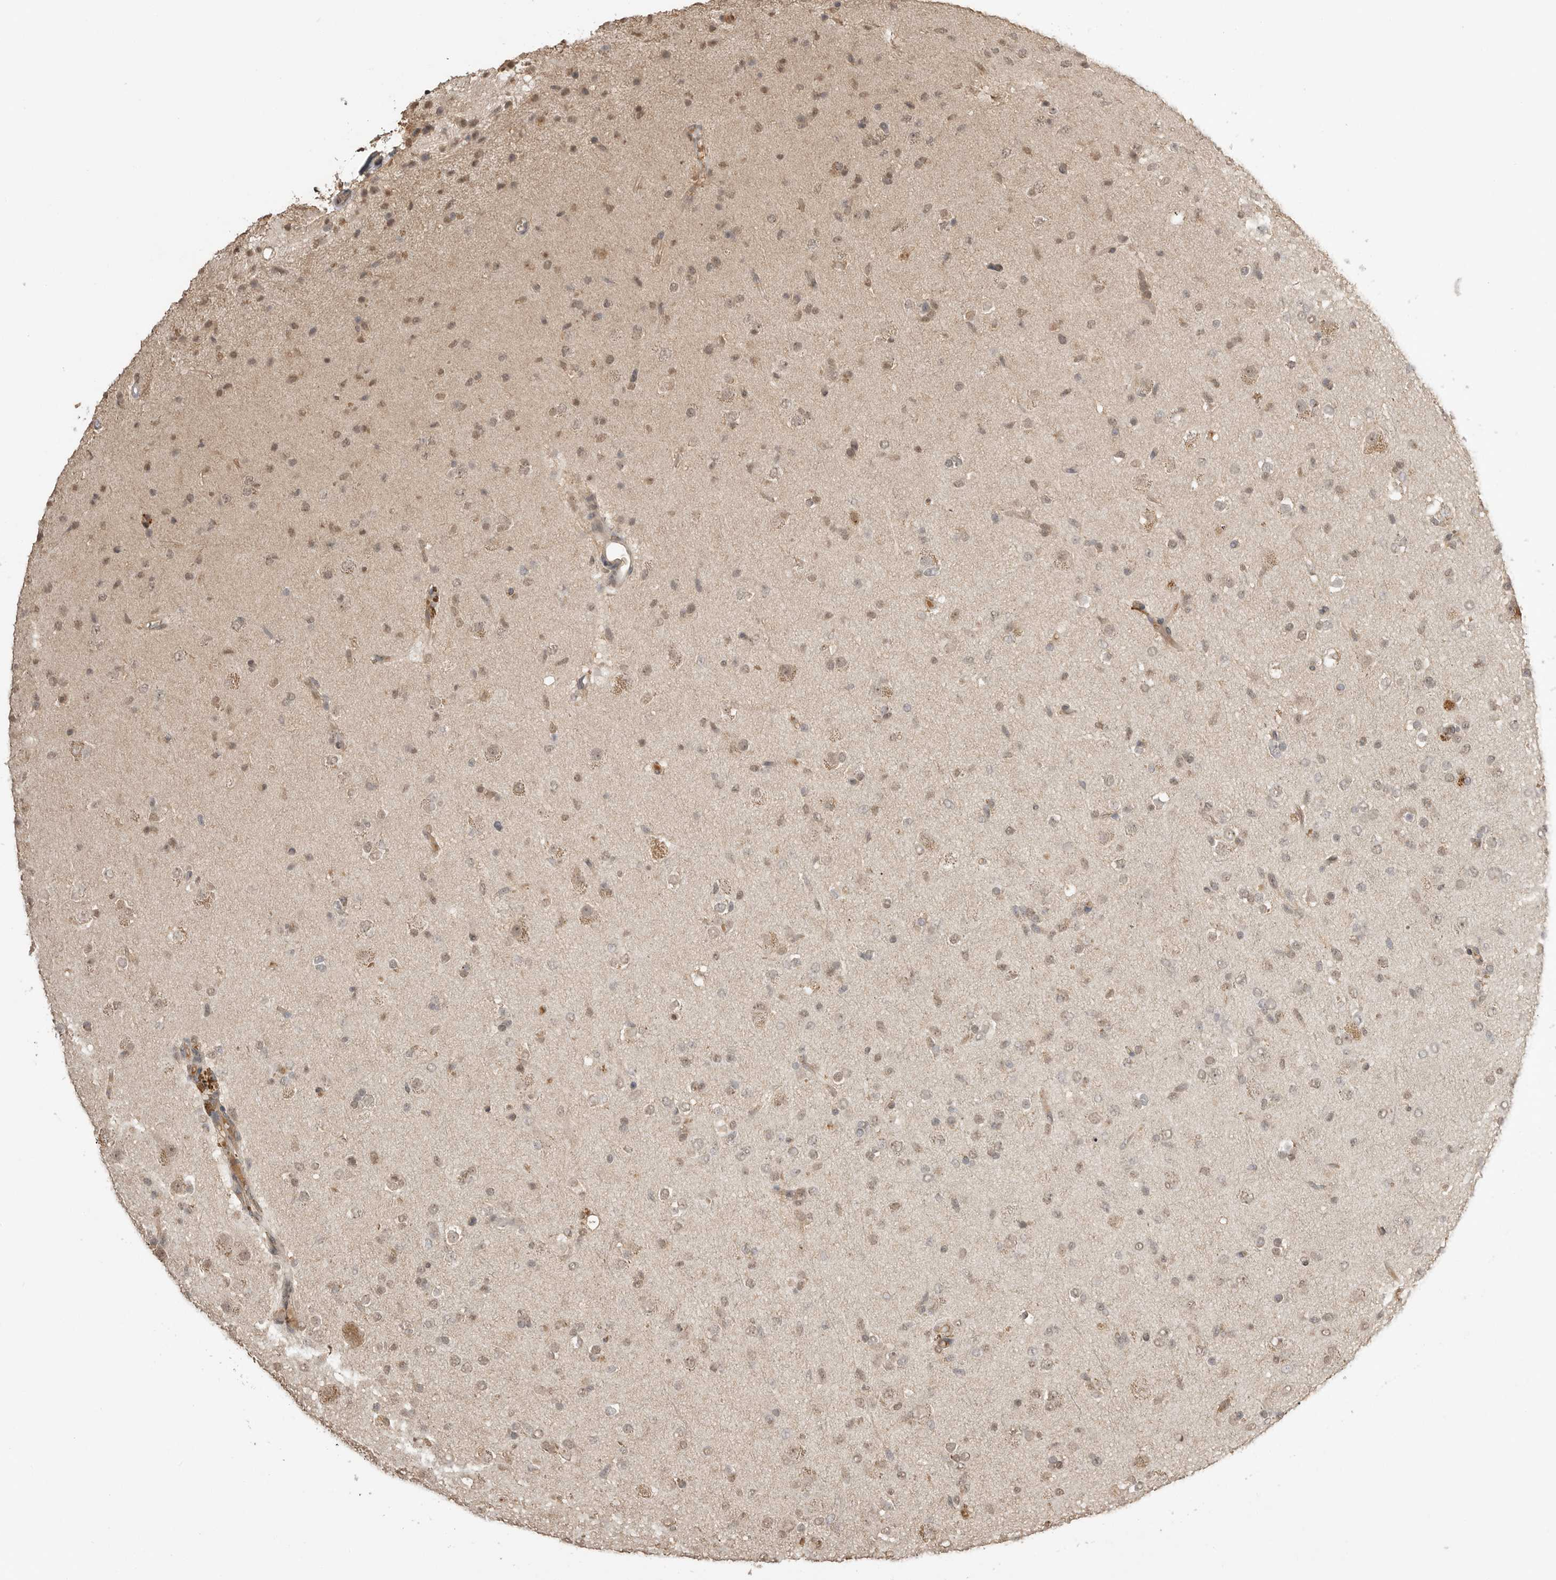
{"staining": {"intensity": "weak", "quantity": ">75%", "location": "nuclear"}, "tissue": "glioma", "cell_type": "Tumor cells", "image_type": "cancer", "snomed": [{"axis": "morphology", "description": "Glioma, malignant, Low grade"}, {"axis": "topography", "description": "Brain"}], "caption": "Immunohistochemical staining of human malignant low-grade glioma displays weak nuclear protein expression in about >75% of tumor cells.", "gene": "ASPSCR1", "patient": {"sex": "male", "age": 65}}